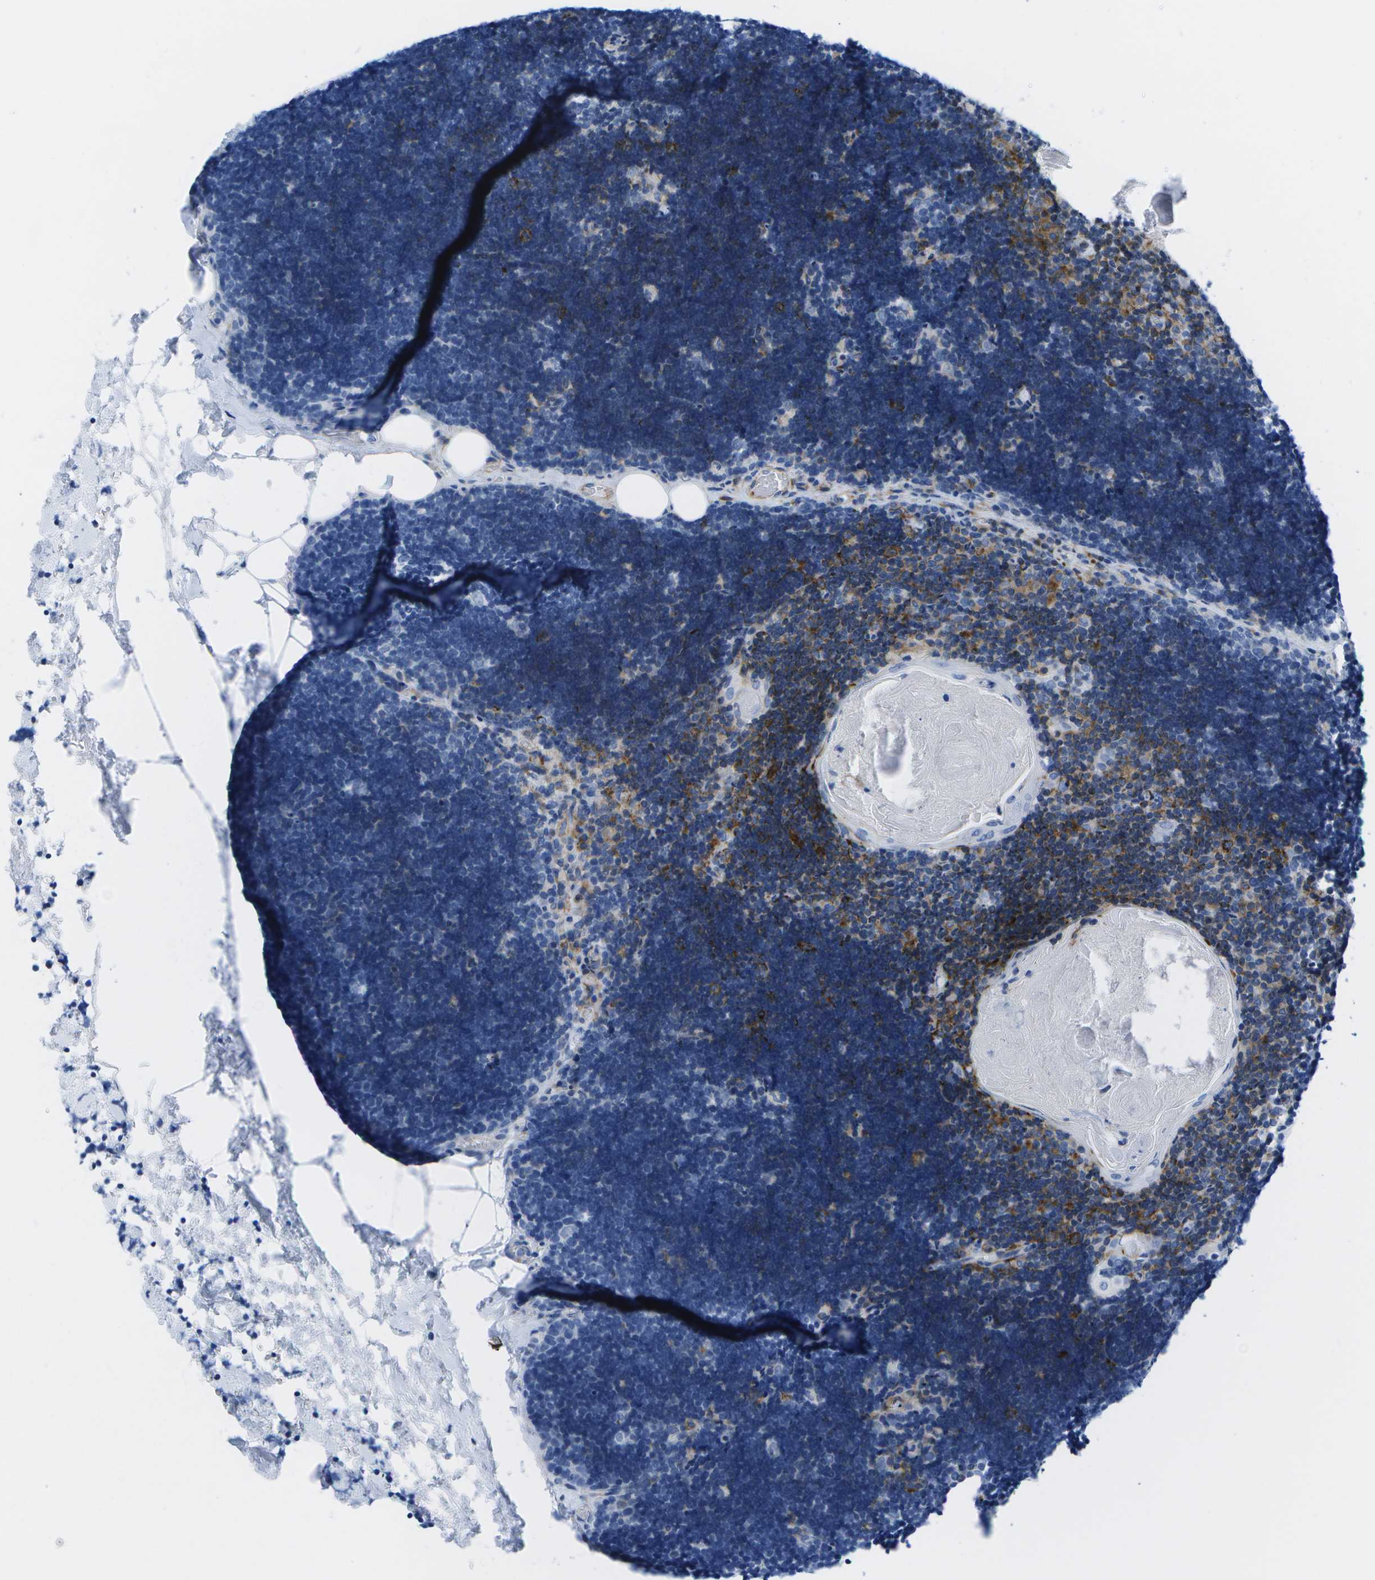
{"staining": {"intensity": "negative", "quantity": "none", "location": "none"}, "tissue": "lymph node", "cell_type": "Germinal center cells", "image_type": "normal", "snomed": [{"axis": "morphology", "description": "Normal tissue, NOS"}, {"axis": "topography", "description": "Lymph node"}], "caption": "Immunohistochemical staining of normal human lymph node exhibits no significant expression in germinal center cells. (DAB (3,3'-diaminobenzidine) immunohistochemistry, high magnification).", "gene": "ADGRG6", "patient": {"sex": "male", "age": 33}}